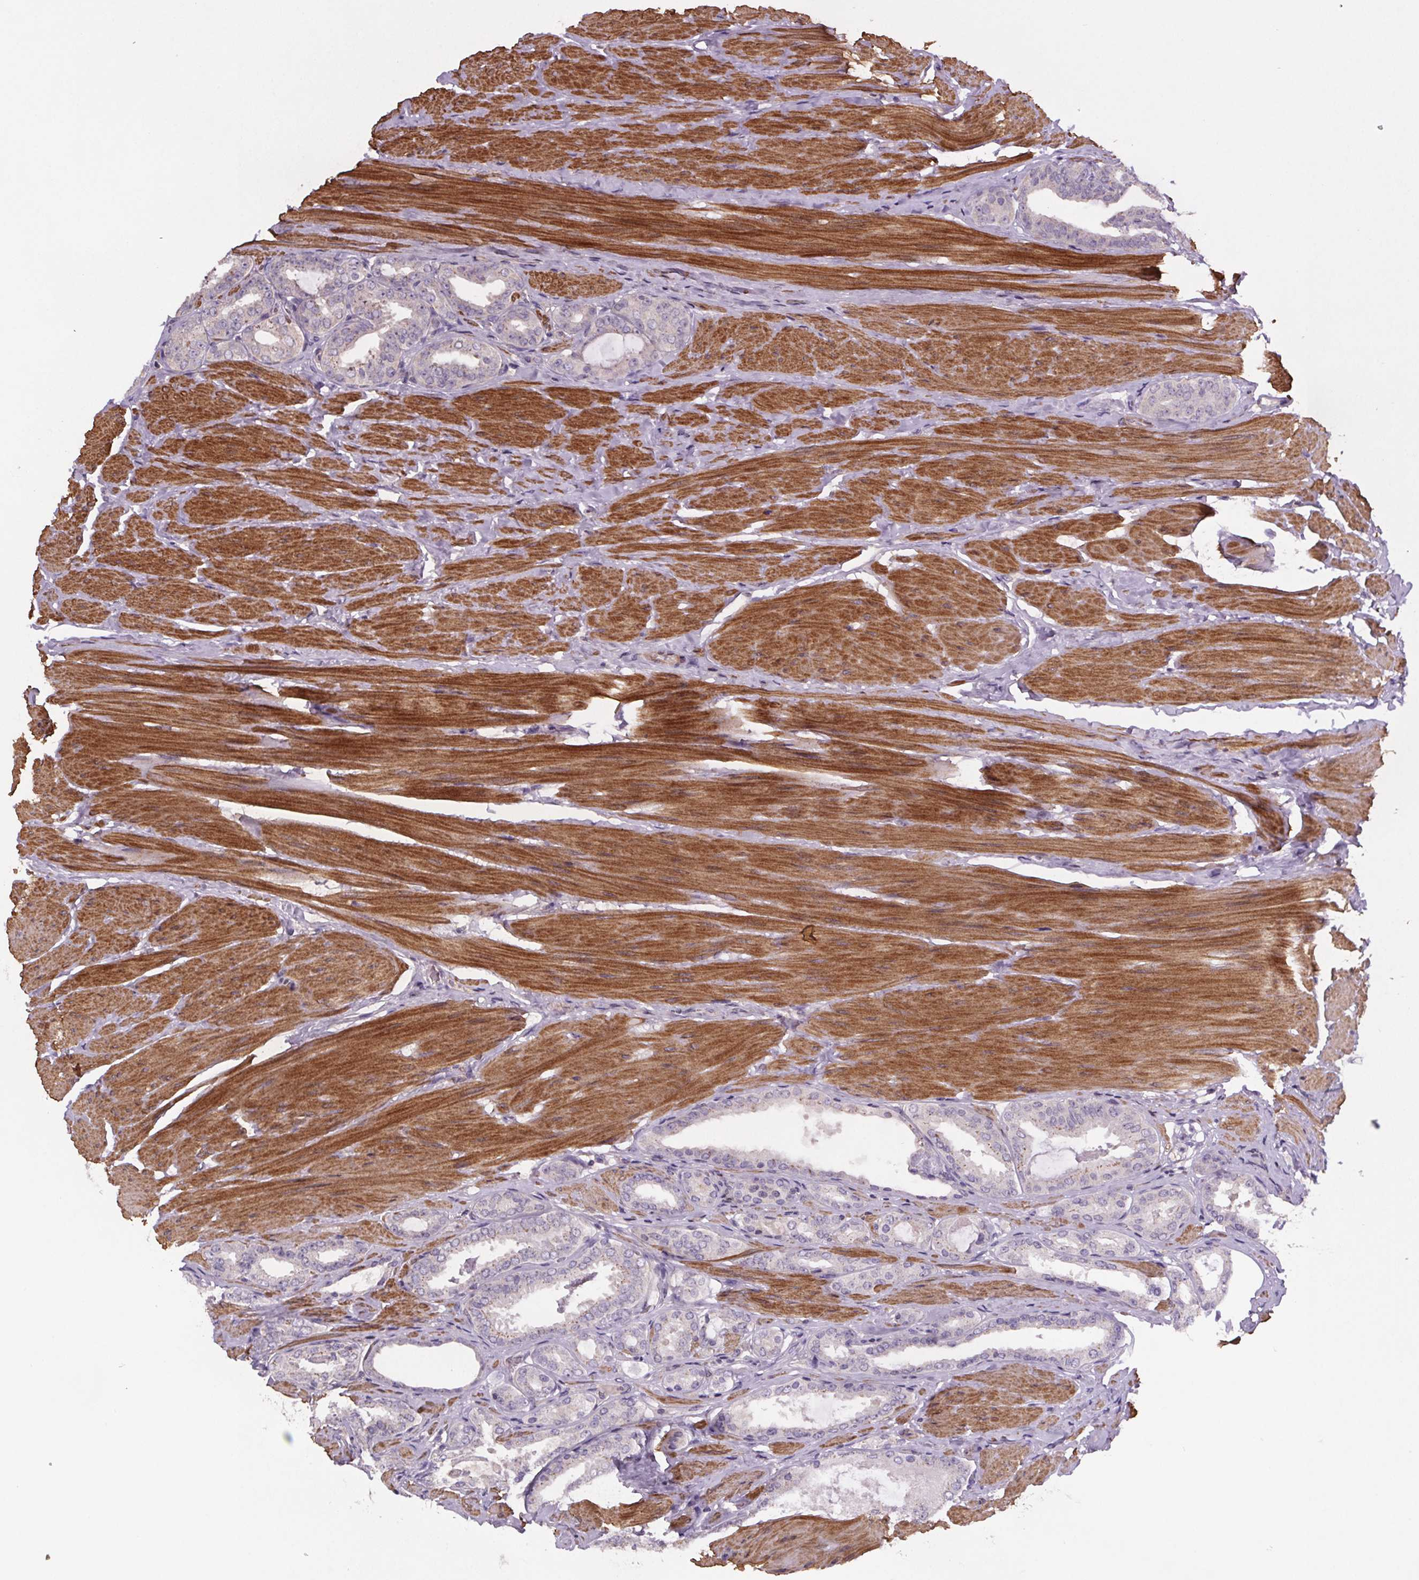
{"staining": {"intensity": "negative", "quantity": "none", "location": "none"}, "tissue": "prostate cancer", "cell_type": "Tumor cells", "image_type": "cancer", "snomed": [{"axis": "morphology", "description": "Adenocarcinoma, High grade"}, {"axis": "topography", "description": "Prostate"}], "caption": "IHC histopathology image of neoplastic tissue: prostate cancer stained with DAB demonstrates no significant protein positivity in tumor cells.", "gene": "CLN3", "patient": {"sex": "male", "age": 63}}